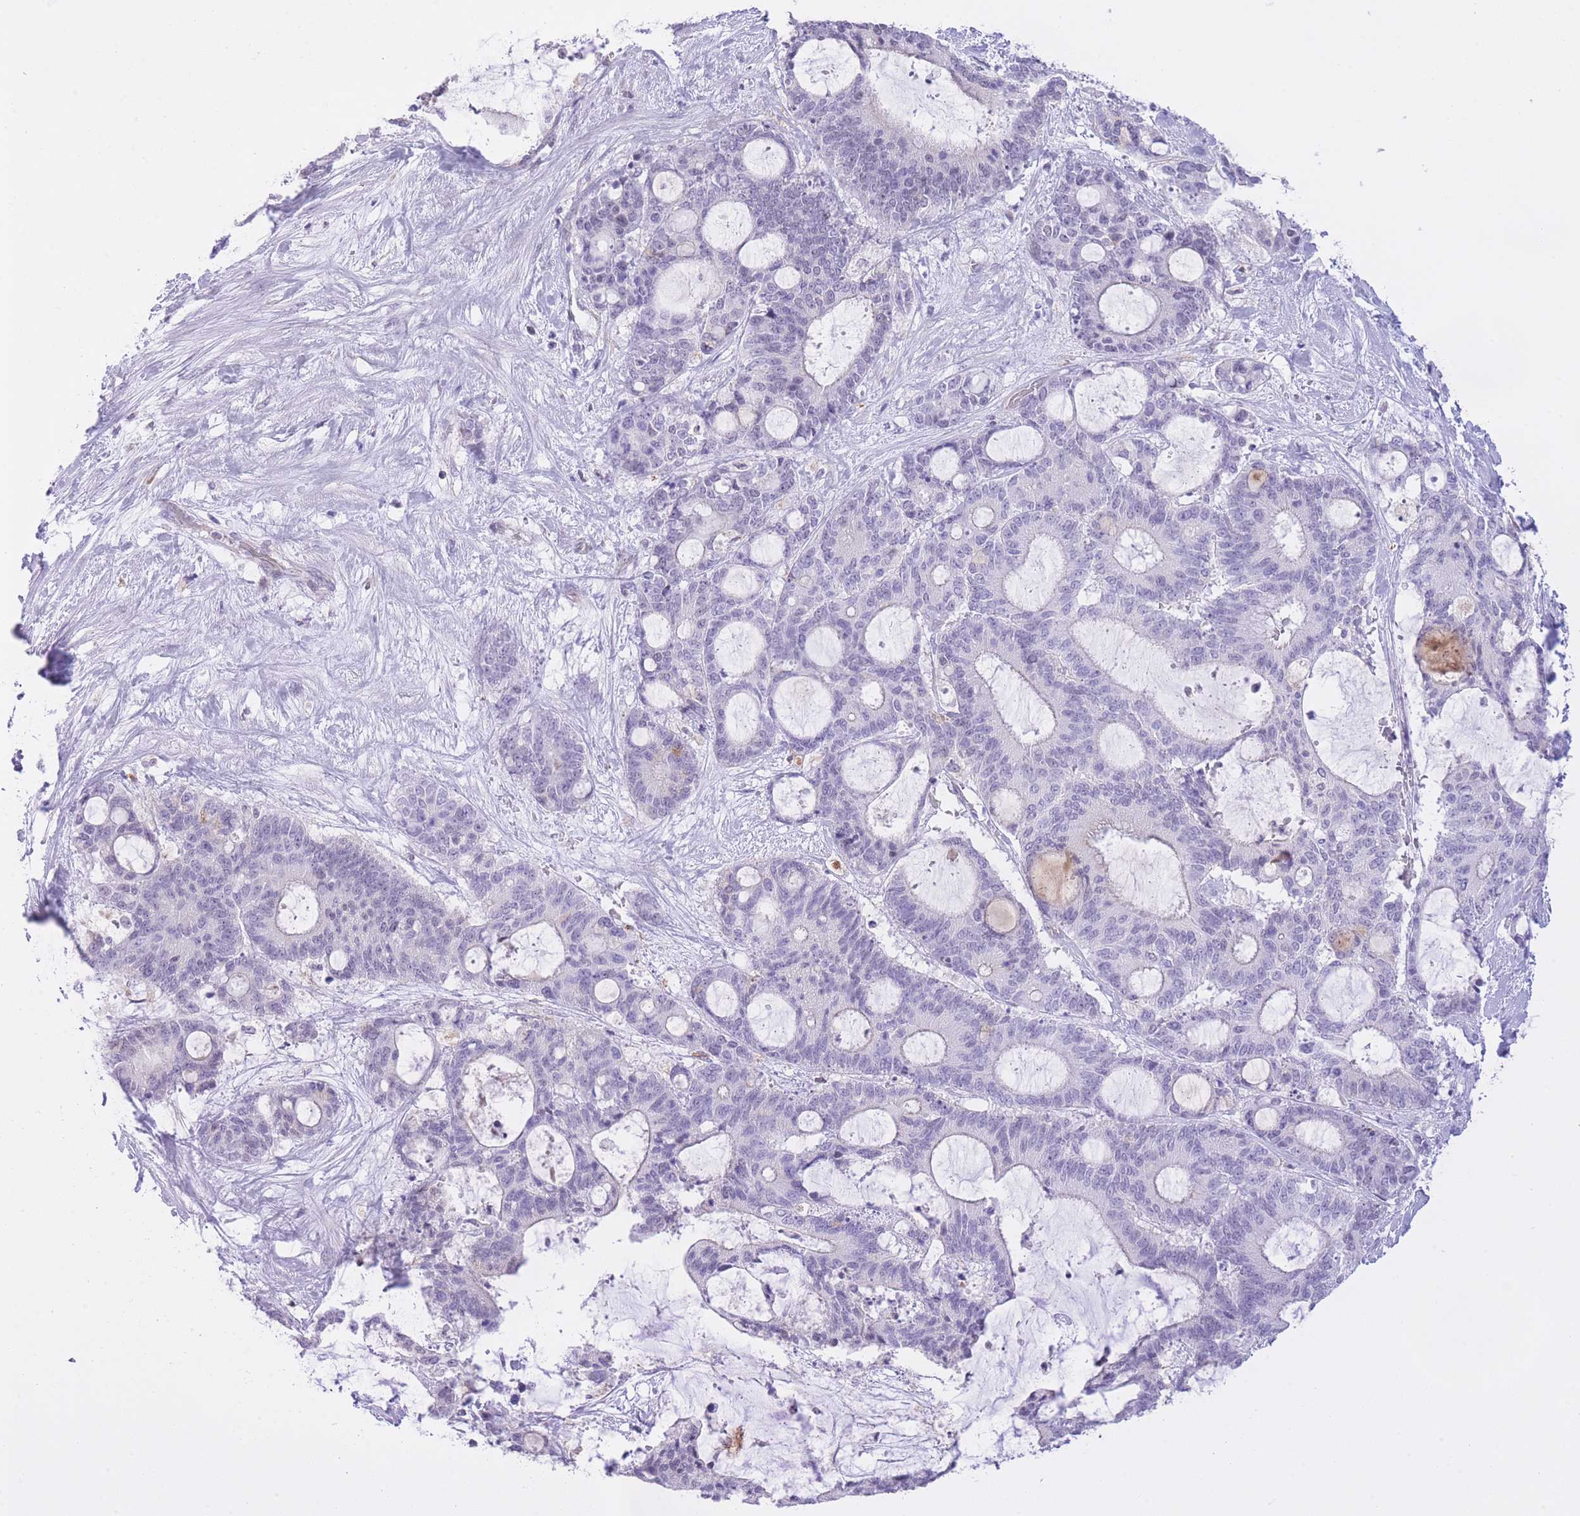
{"staining": {"intensity": "negative", "quantity": "none", "location": "none"}, "tissue": "liver cancer", "cell_type": "Tumor cells", "image_type": "cancer", "snomed": [{"axis": "morphology", "description": "Normal tissue, NOS"}, {"axis": "morphology", "description": "Cholangiocarcinoma"}, {"axis": "topography", "description": "Liver"}, {"axis": "topography", "description": "Peripheral nerve tissue"}], "caption": "Immunohistochemistry of human liver cancer demonstrates no expression in tumor cells.", "gene": "MEIOSIN", "patient": {"sex": "female", "age": 73}}